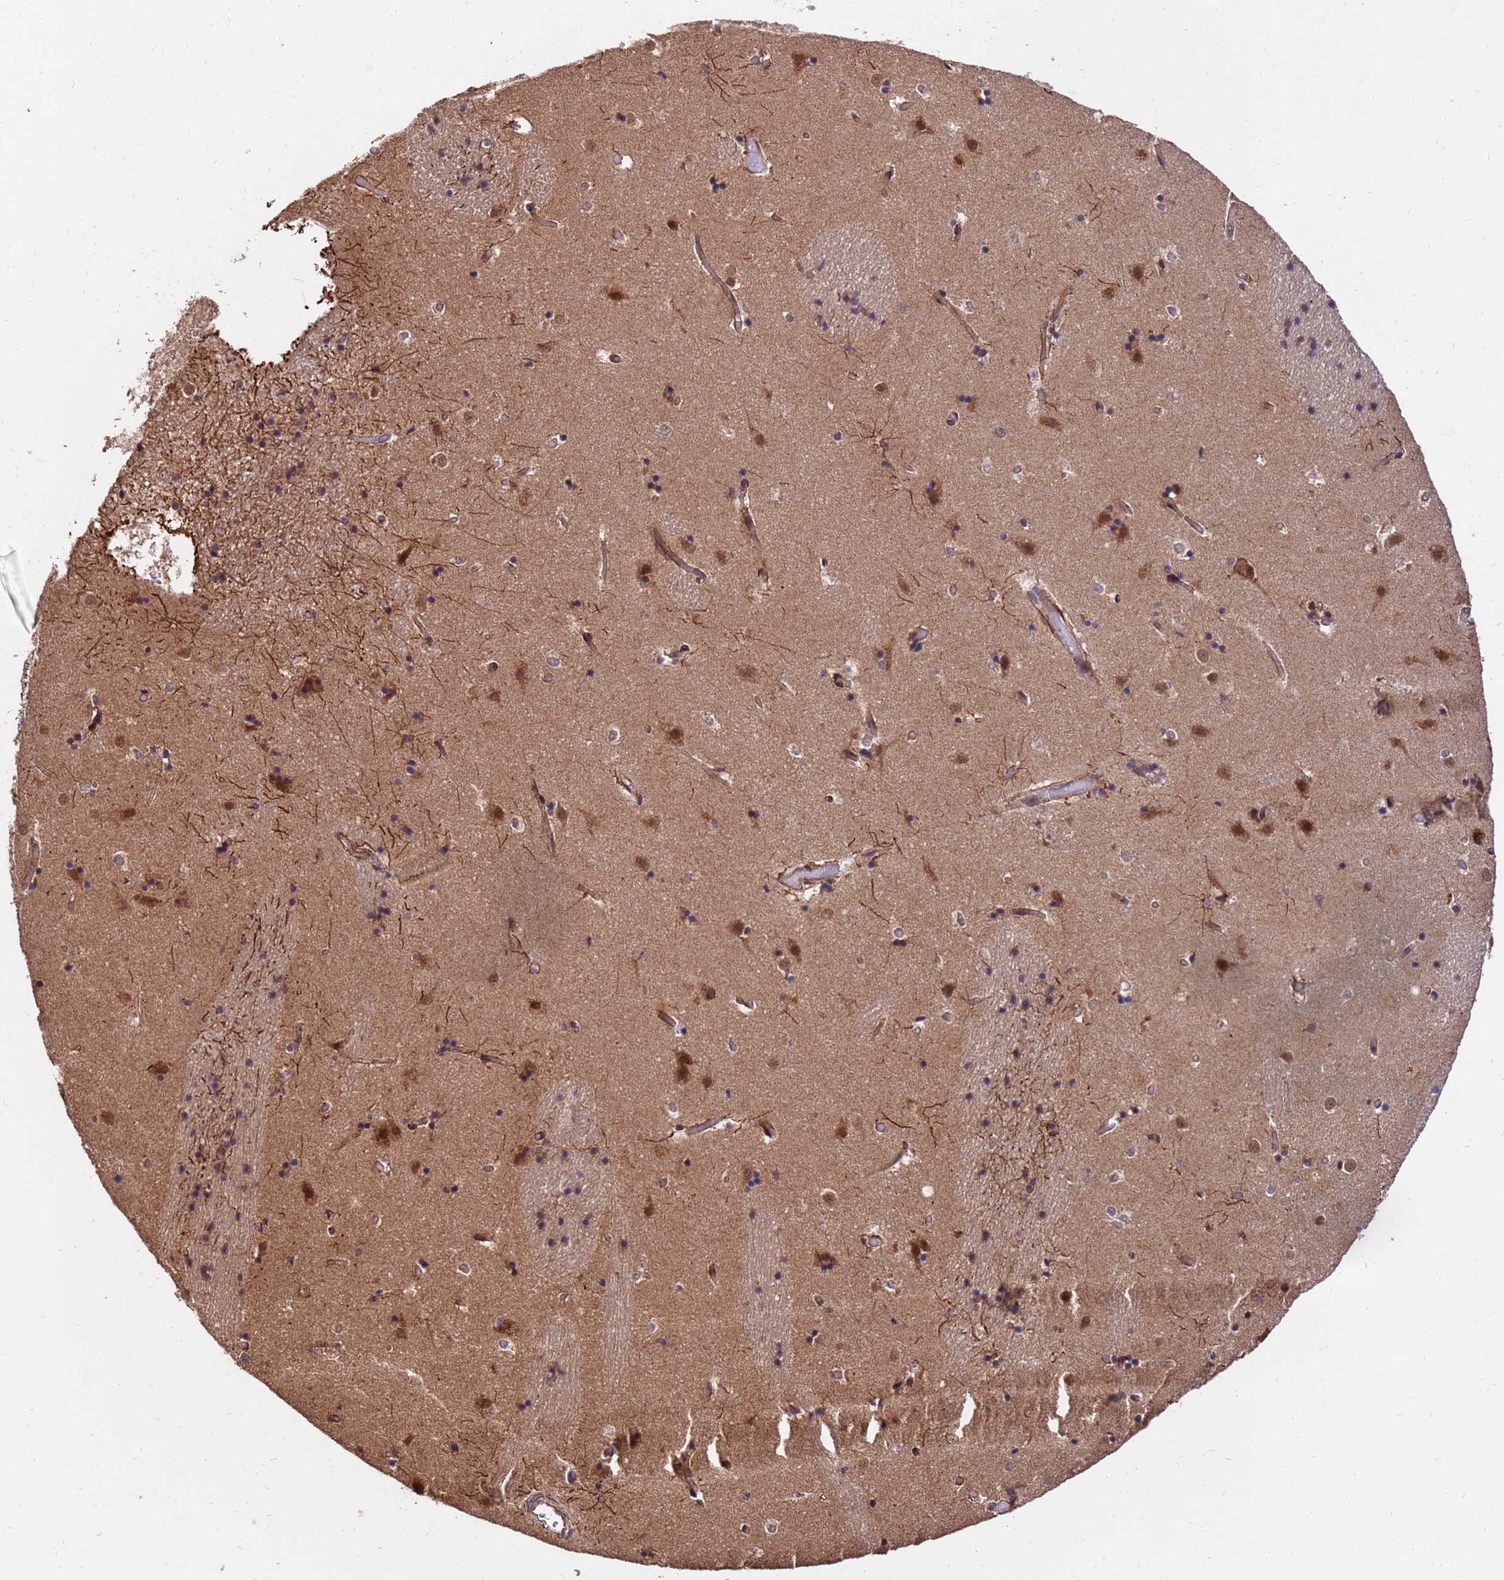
{"staining": {"intensity": "moderate", "quantity": "<25%", "location": "cytoplasmic/membranous"}, "tissue": "caudate", "cell_type": "Glial cells", "image_type": "normal", "snomed": [{"axis": "morphology", "description": "Normal tissue, NOS"}, {"axis": "topography", "description": "Lateral ventricle wall"}], "caption": "Moderate cytoplasmic/membranous staining is present in about <25% of glial cells in benign caudate. (DAB IHC with brightfield microscopy, high magnification).", "gene": "ZNF619", "patient": {"sex": "female", "age": 52}}